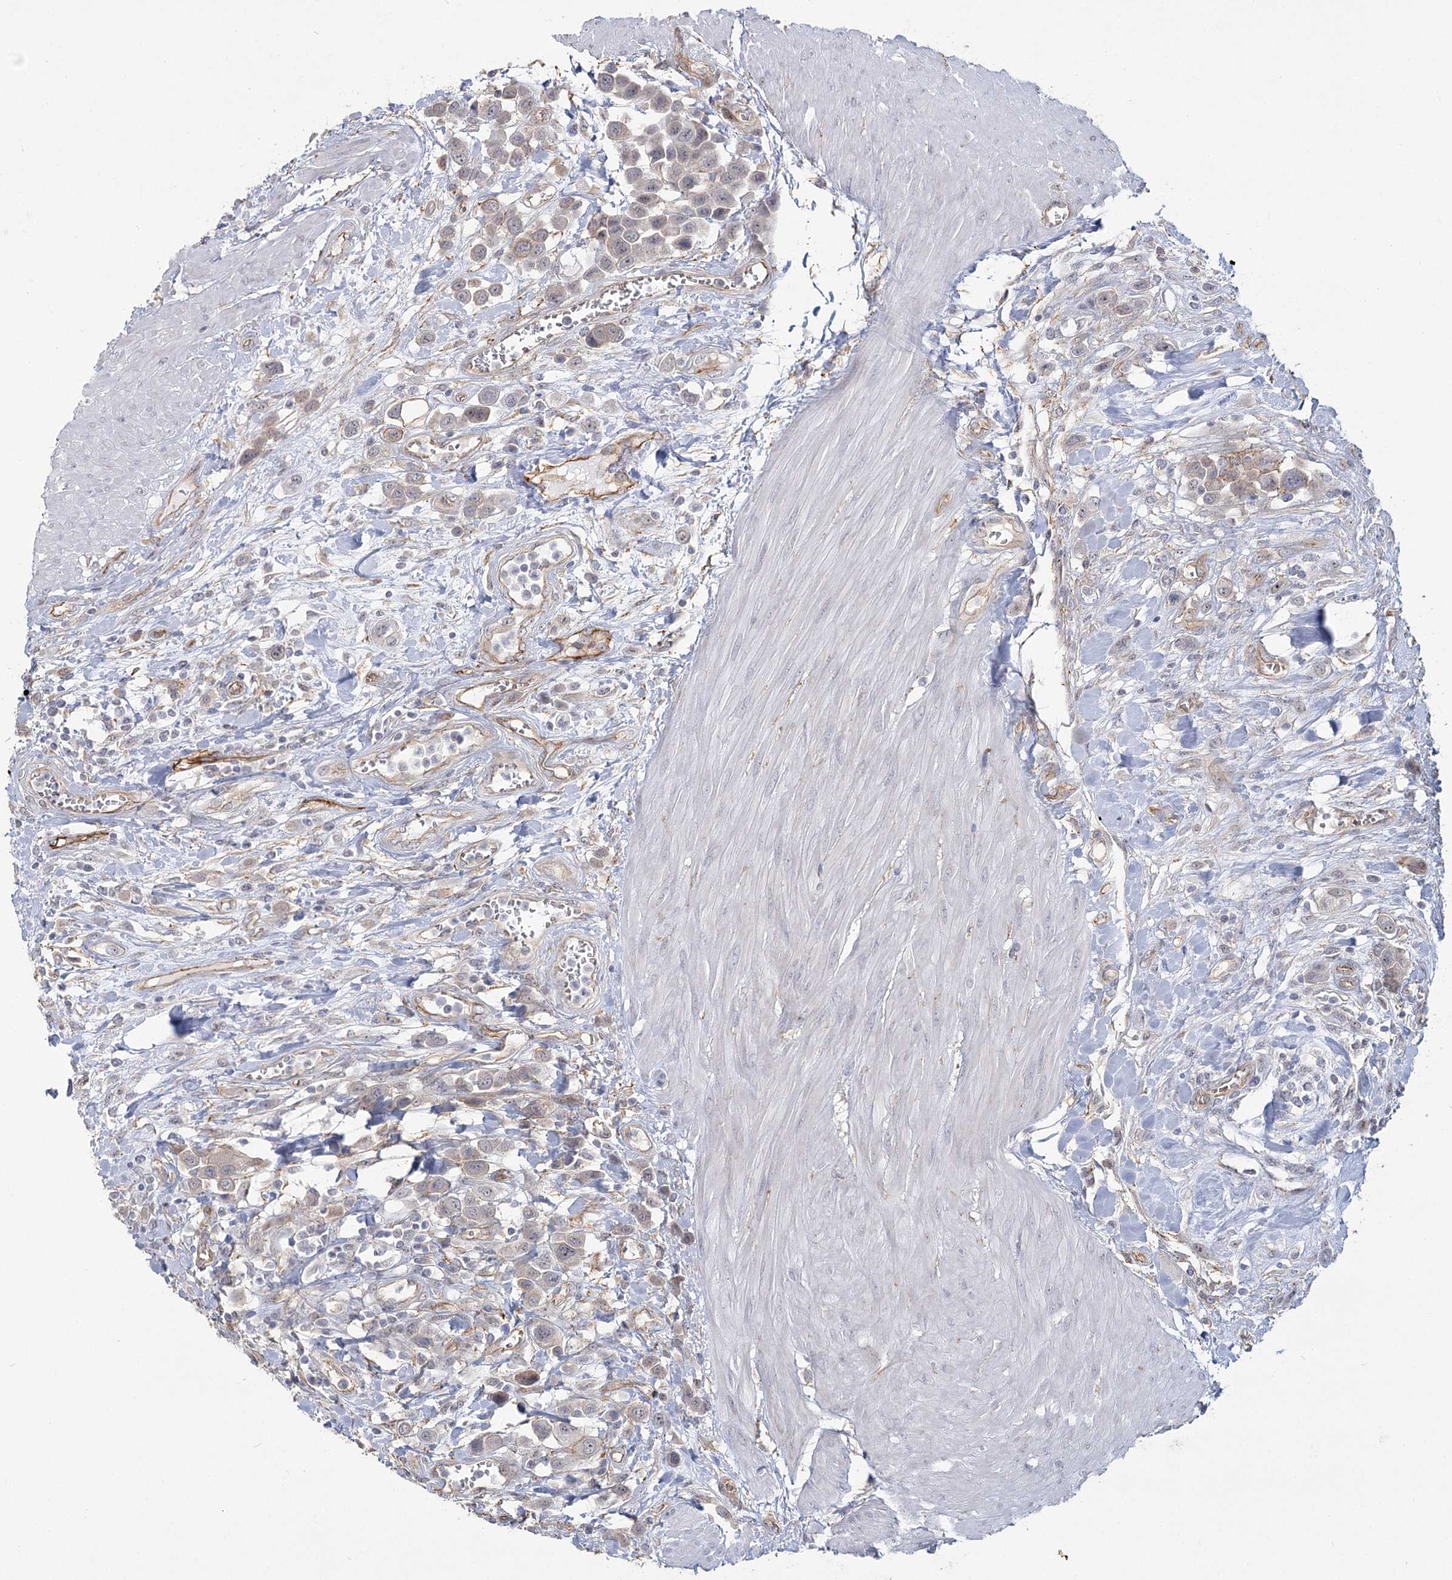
{"staining": {"intensity": "negative", "quantity": "none", "location": "none"}, "tissue": "urothelial cancer", "cell_type": "Tumor cells", "image_type": "cancer", "snomed": [{"axis": "morphology", "description": "Urothelial carcinoma, High grade"}, {"axis": "topography", "description": "Urinary bladder"}], "caption": "High magnification brightfield microscopy of urothelial carcinoma (high-grade) stained with DAB (brown) and counterstained with hematoxylin (blue): tumor cells show no significant staining.", "gene": "RPP14", "patient": {"sex": "male", "age": 50}}